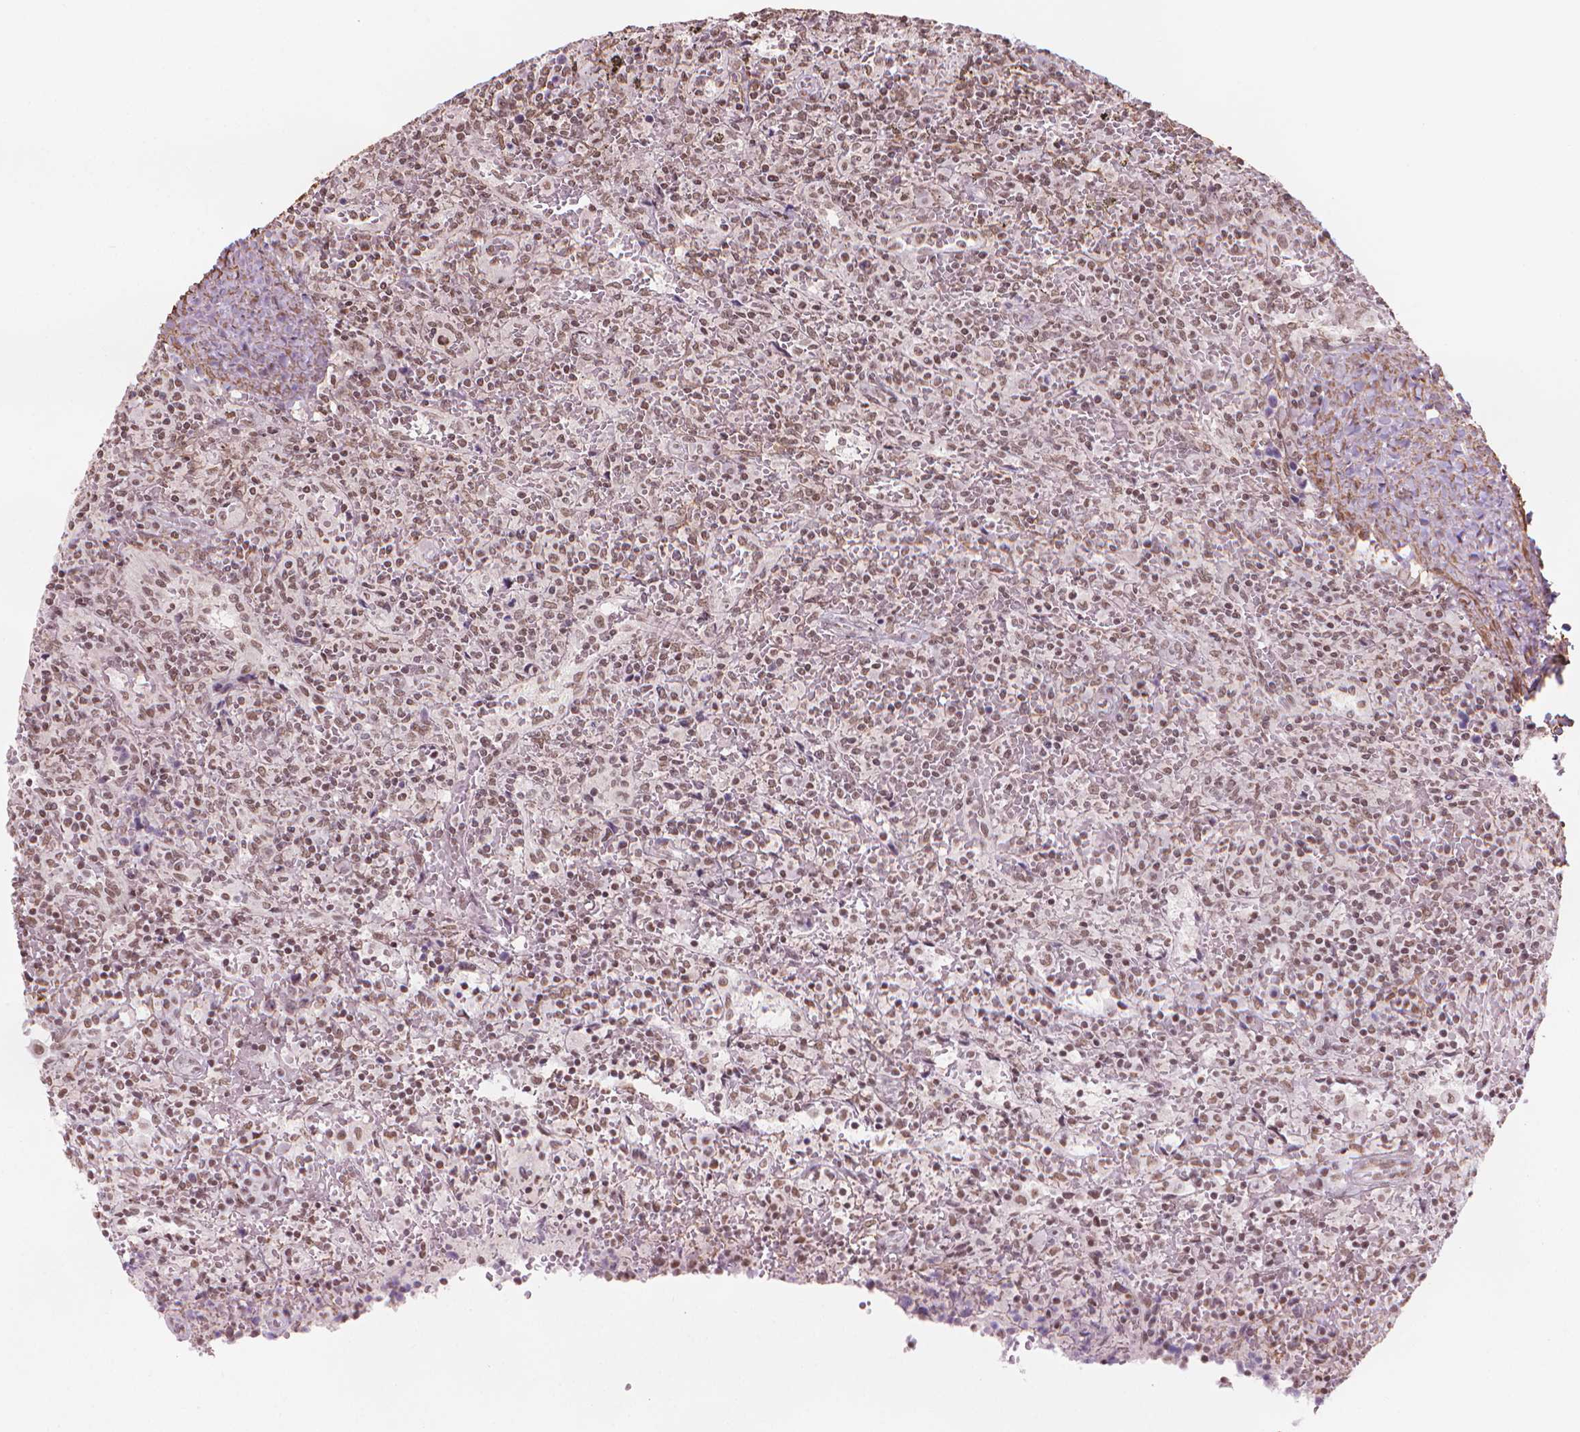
{"staining": {"intensity": "weak", "quantity": "25%-75%", "location": "nuclear"}, "tissue": "lymphoma", "cell_type": "Tumor cells", "image_type": "cancer", "snomed": [{"axis": "morphology", "description": "Malignant lymphoma, non-Hodgkin's type, Low grade"}, {"axis": "topography", "description": "Spleen"}], "caption": "High-power microscopy captured an immunohistochemistry (IHC) histopathology image of lymphoma, revealing weak nuclear positivity in about 25%-75% of tumor cells.", "gene": "HOXD4", "patient": {"sex": "male", "age": 62}}